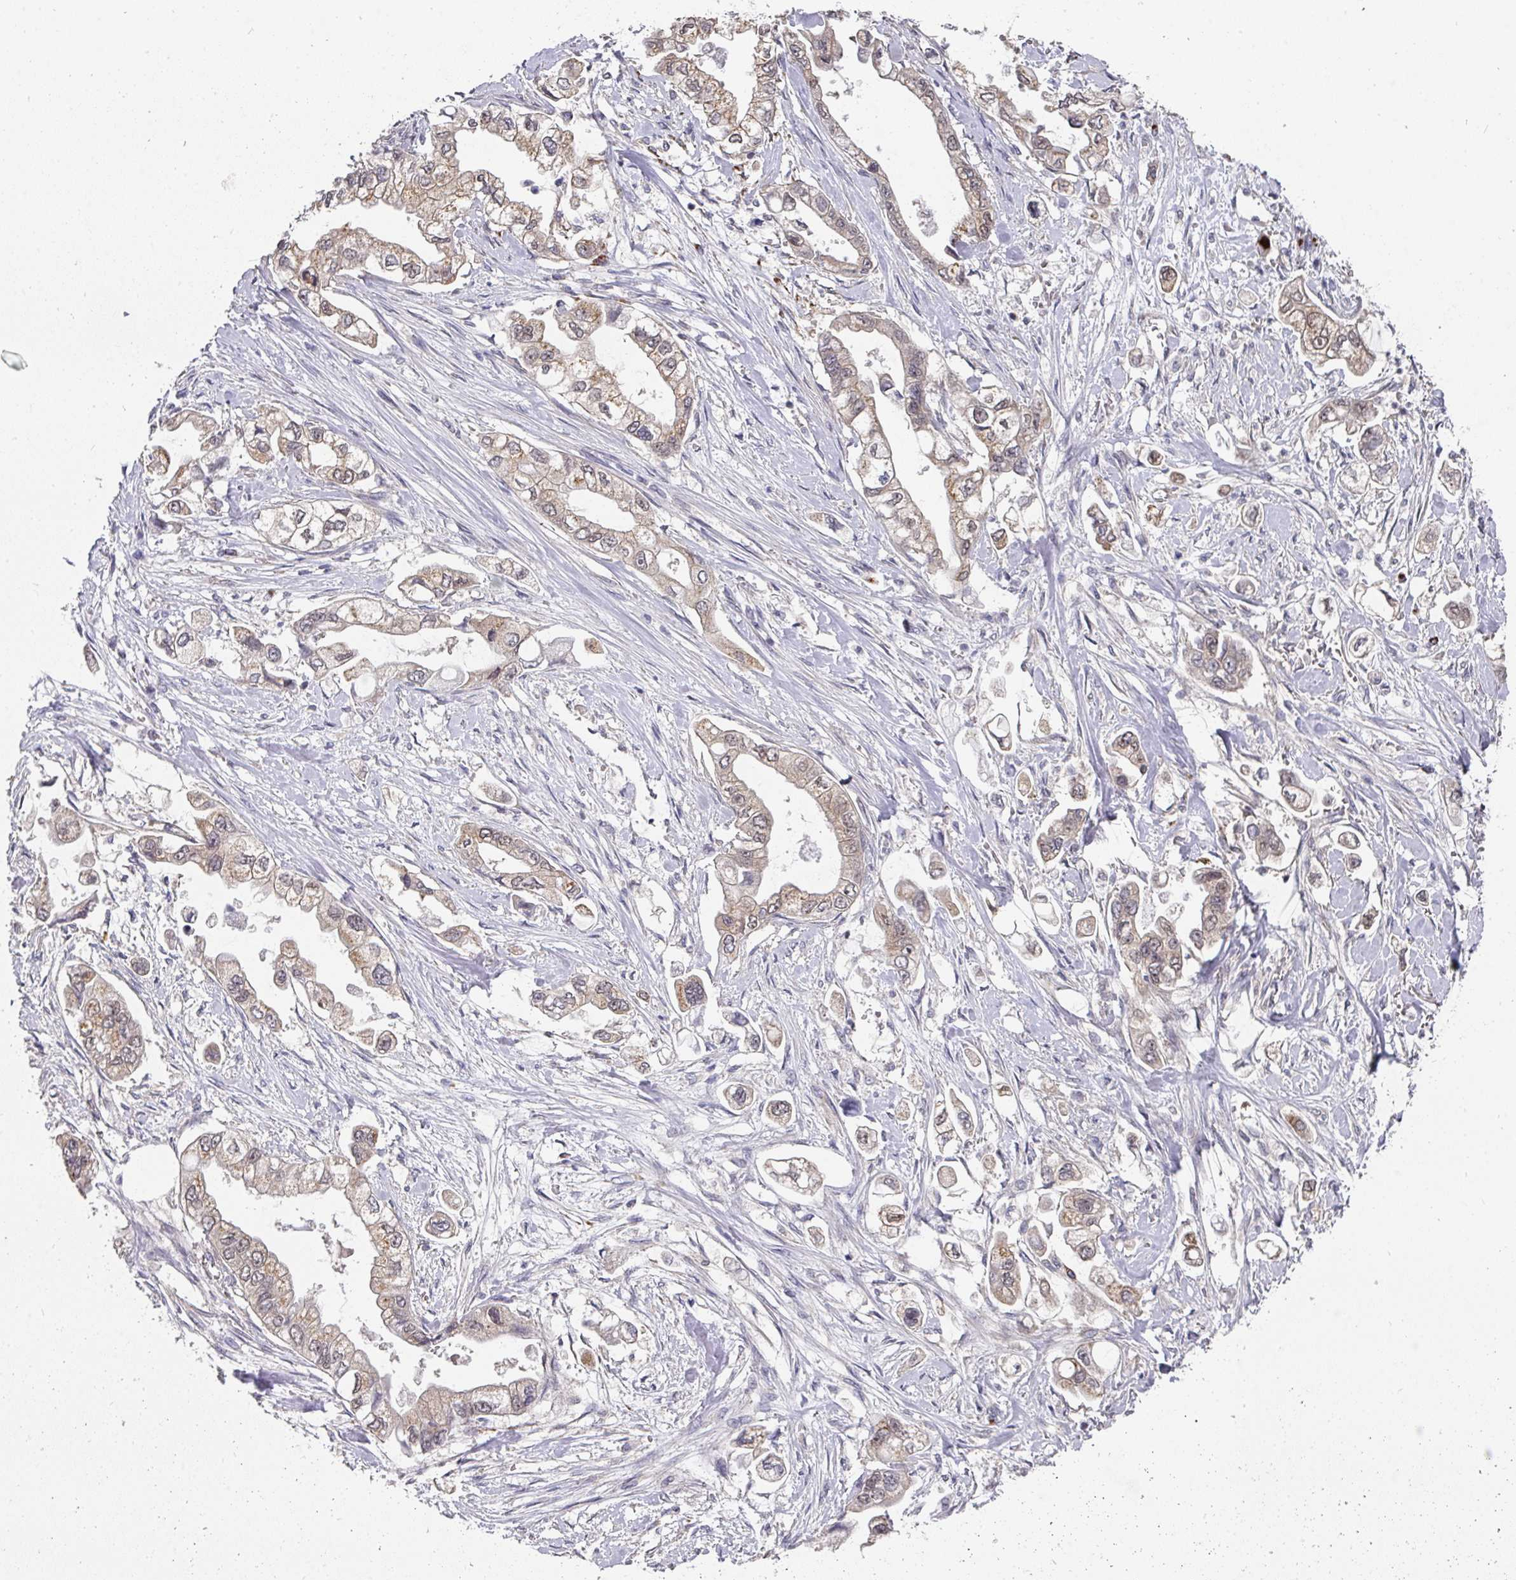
{"staining": {"intensity": "weak", "quantity": "25%-75%", "location": "cytoplasmic/membranous,nuclear"}, "tissue": "stomach cancer", "cell_type": "Tumor cells", "image_type": "cancer", "snomed": [{"axis": "morphology", "description": "Adenocarcinoma, NOS"}, {"axis": "topography", "description": "Stomach"}], "caption": "Immunohistochemistry staining of stomach cancer (adenocarcinoma), which exhibits low levels of weak cytoplasmic/membranous and nuclear expression in approximately 25%-75% of tumor cells indicating weak cytoplasmic/membranous and nuclear protein expression. The staining was performed using DAB (brown) for protein detection and nuclei were counterstained in hematoxylin (blue).", "gene": "C18orf25", "patient": {"sex": "male", "age": 62}}